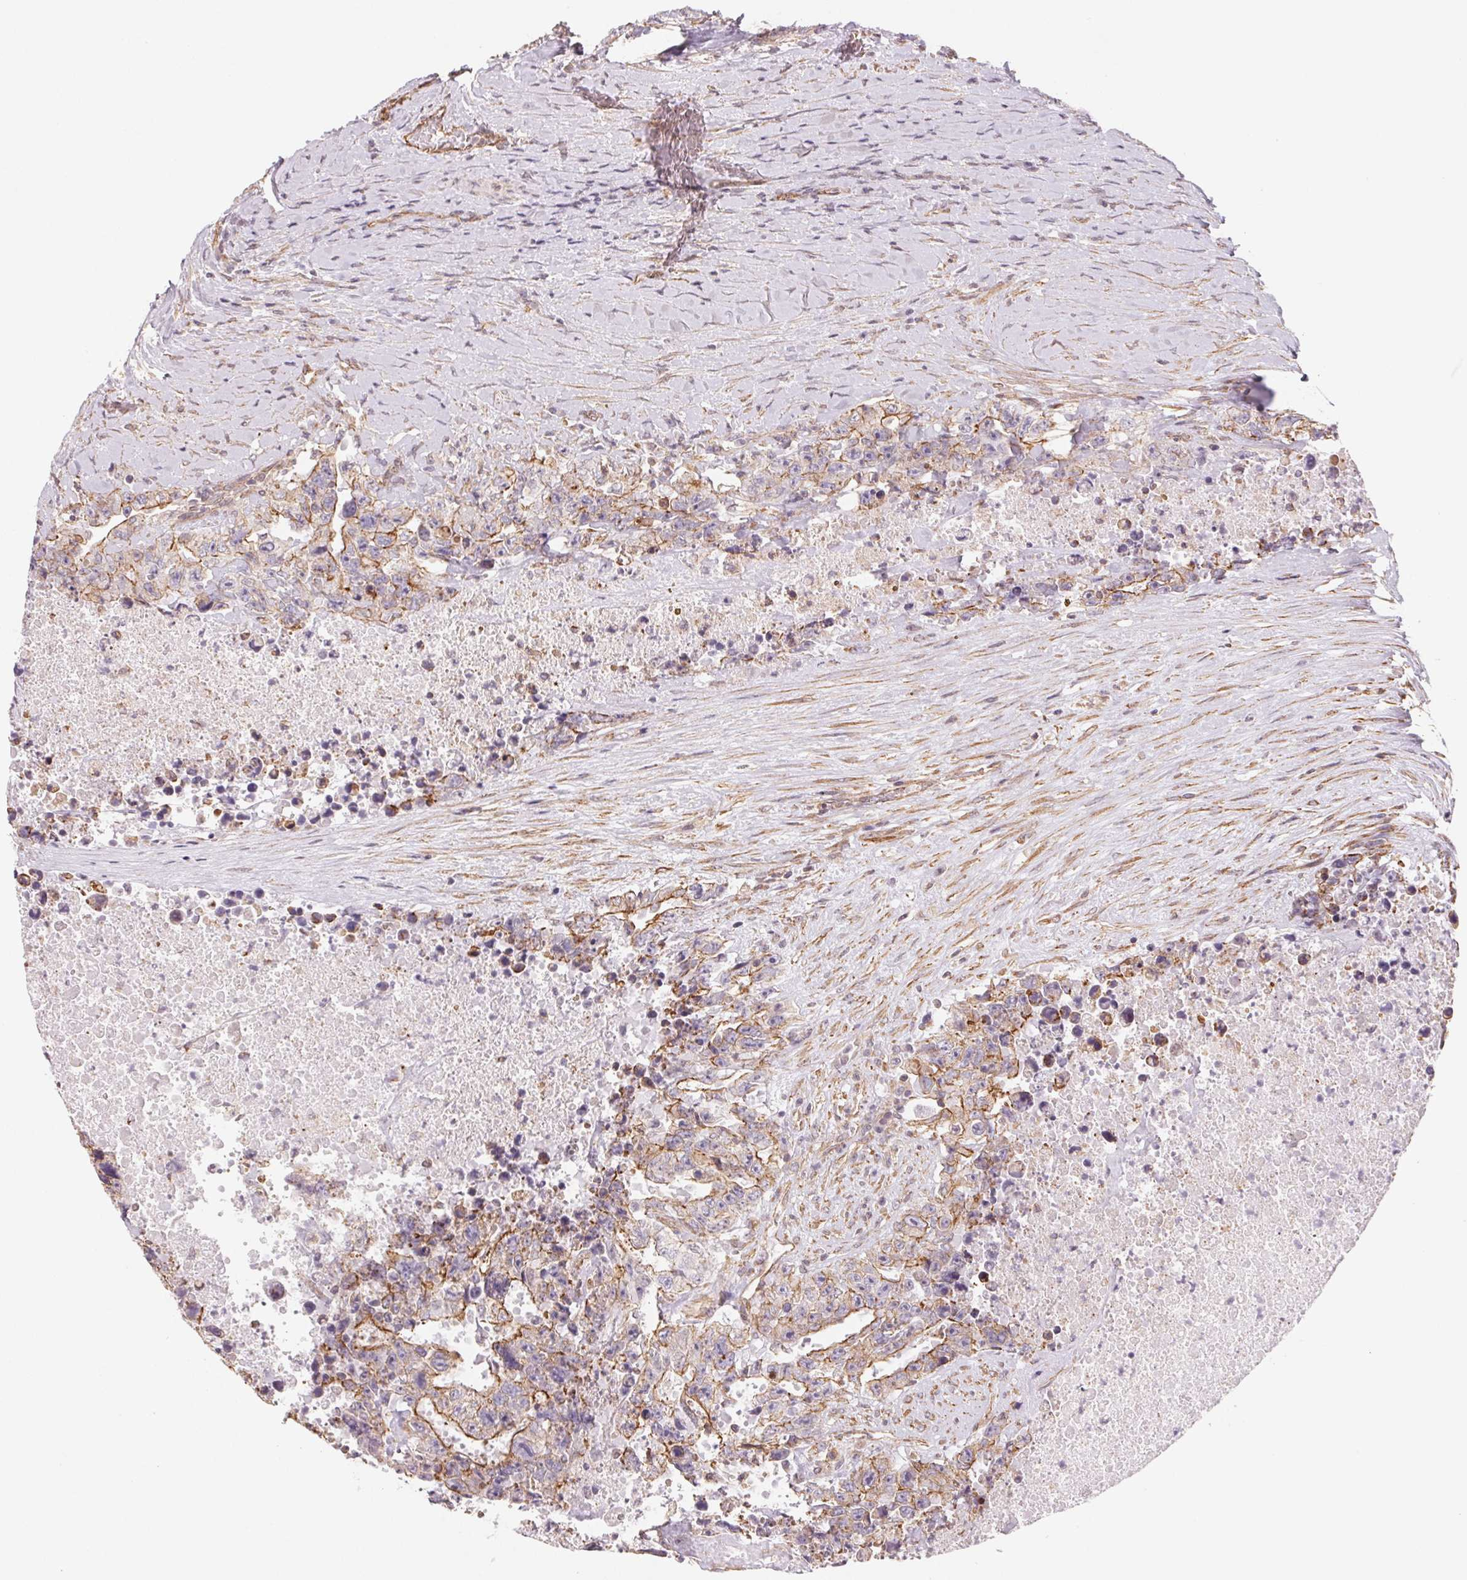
{"staining": {"intensity": "weak", "quantity": "25%-75%", "location": "cytoplasmic/membranous"}, "tissue": "testis cancer", "cell_type": "Tumor cells", "image_type": "cancer", "snomed": [{"axis": "morphology", "description": "Carcinoma, Embryonal, NOS"}, {"axis": "topography", "description": "Testis"}], "caption": "The histopathology image shows staining of testis cancer (embryonal carcinoma), revealing weak cytoplasmic/membranous protein staining (brown color) within tumor cells.", "gene": "PLA2G4F", "patient": {"sex": "male", "age": 24}}